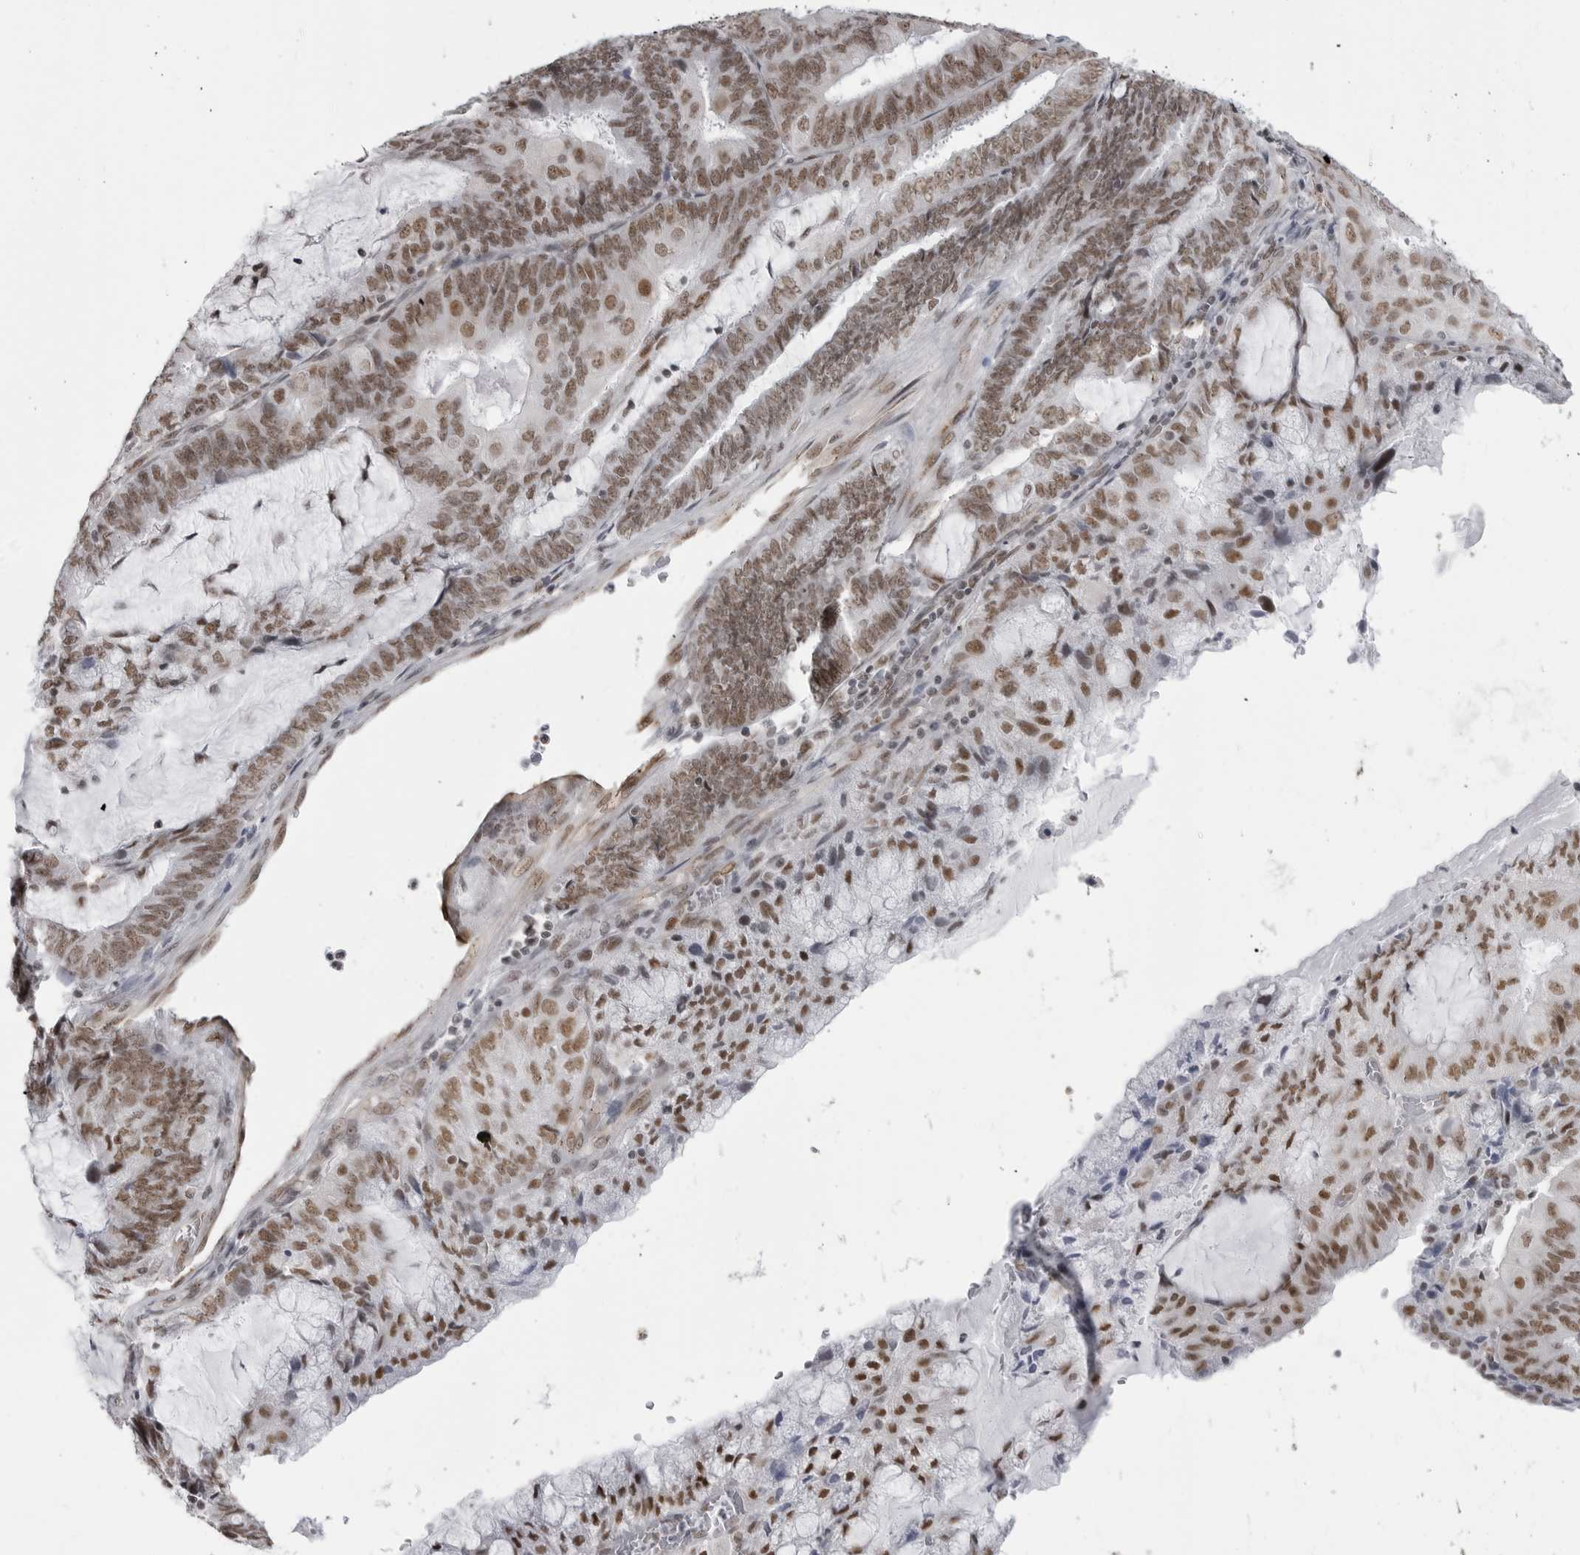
{"staining": {"intensity": "moderate", "quantity": ">75%", "location": "nuclear"}, "tissue": "endometrial cancer", "cell_type": "Tumor cells", "image_type": "cancer", "snomed": [{"axis": "morphology", "description": "Adenocarcinoma, NOS"}, {"axis": "topography", "description": "Endometrium"}], "caption": "This is a histology image of IHC staining of endometrial cancer (adenocarcinoma), which shows moderate expression in the nuclear of tumor cells.", "gene": "RNF26", "patient": {"sex": "female", "age": 81}}